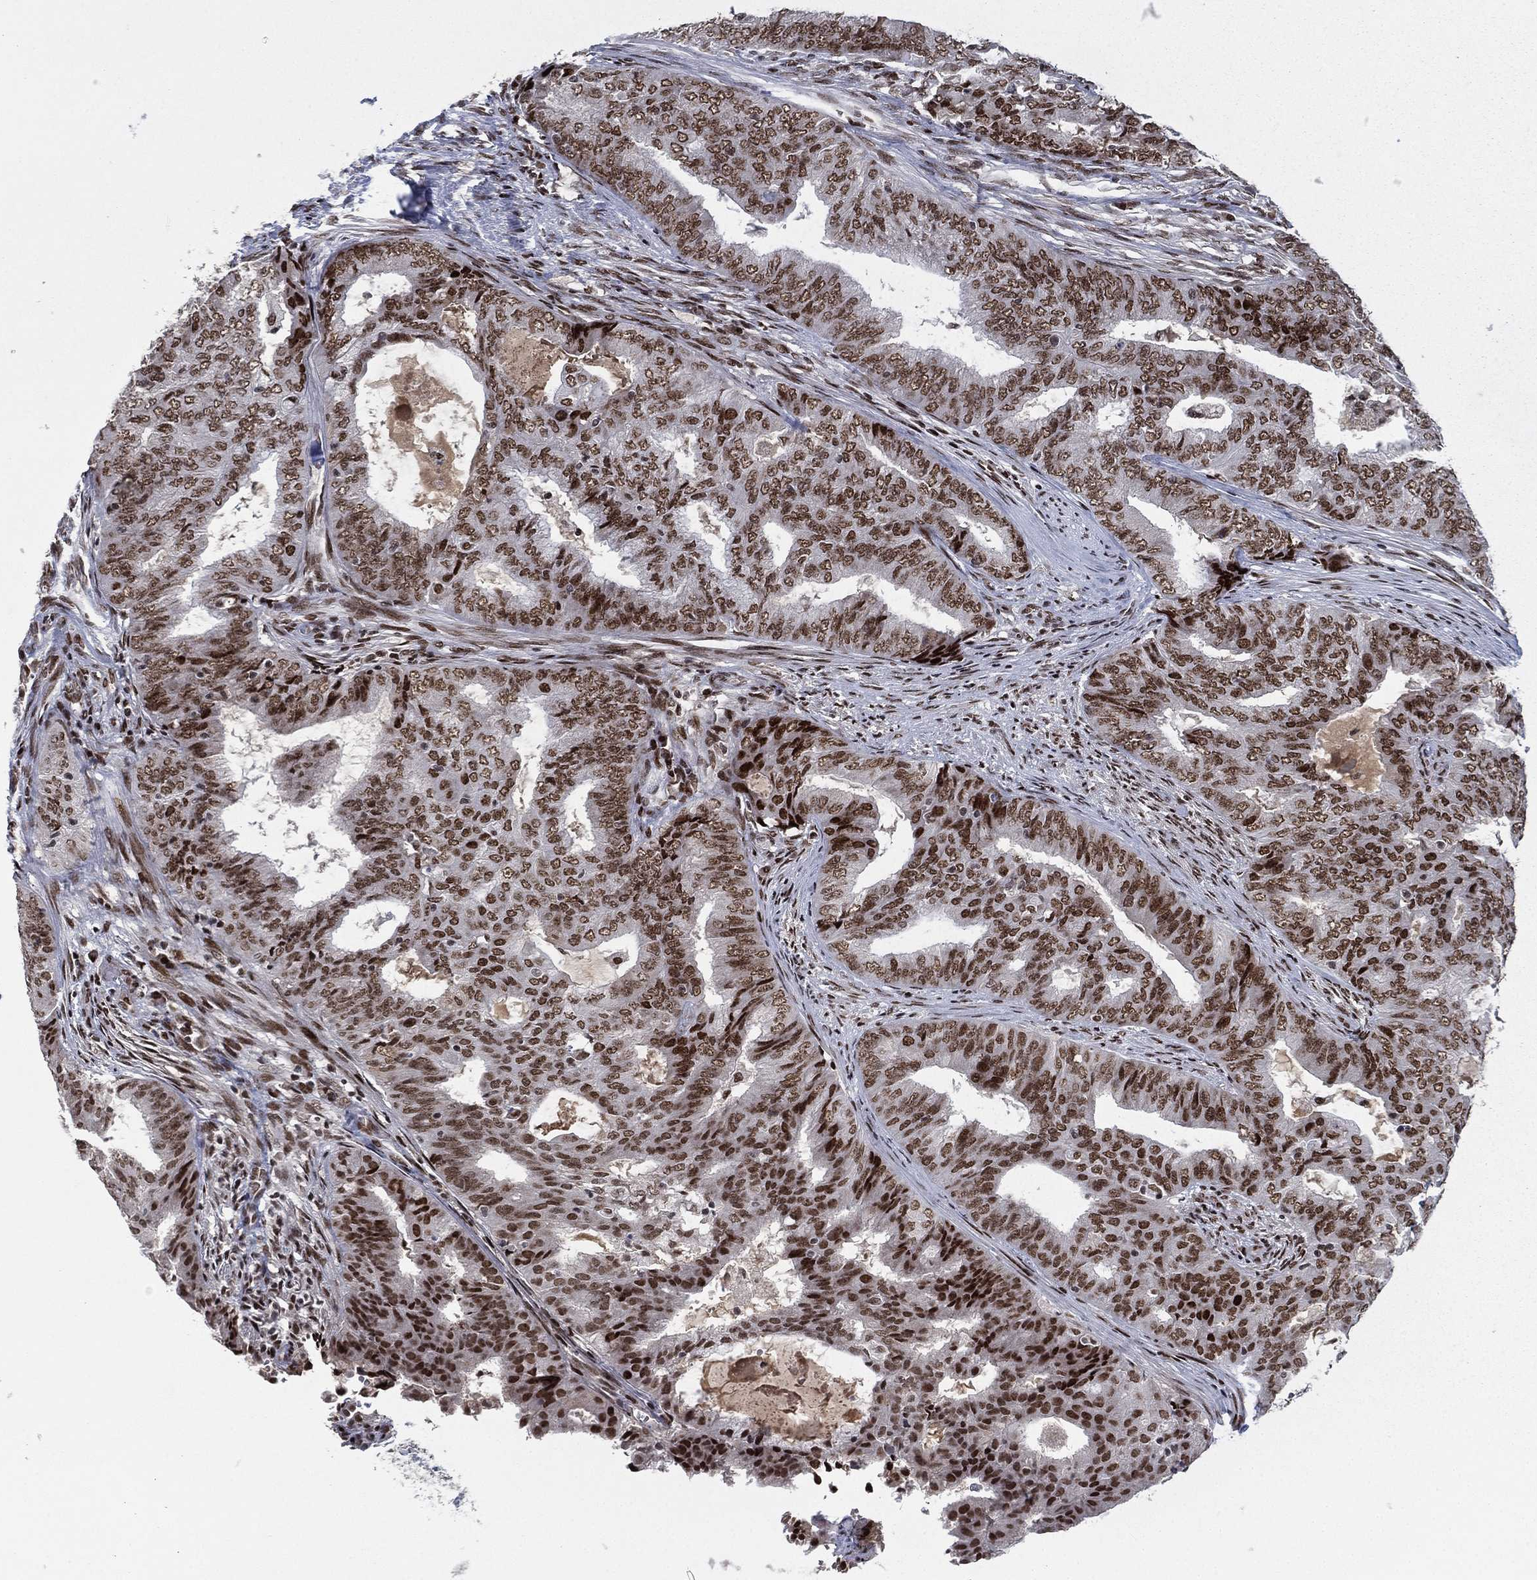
{"staining": {"intensity": "strong", "quantity": ">75%", "location": "nuclear"}, "tissue": "endometrial cancer", "cell_type": "Tumor cells", "image_type": "cancer", "snomed": [{"axis": "morphology", "description": "Adenocarcinoma, NOS"}, {"axis": "topography", "description": "Endometrium"}], "caption": "Endometrial cancer stained for a protein (brown) shows strong nuclear positive staining in approximately >75% of tumor cells.", "gene": "RTF1", "patient": {"sex": "female", "age": 62}}